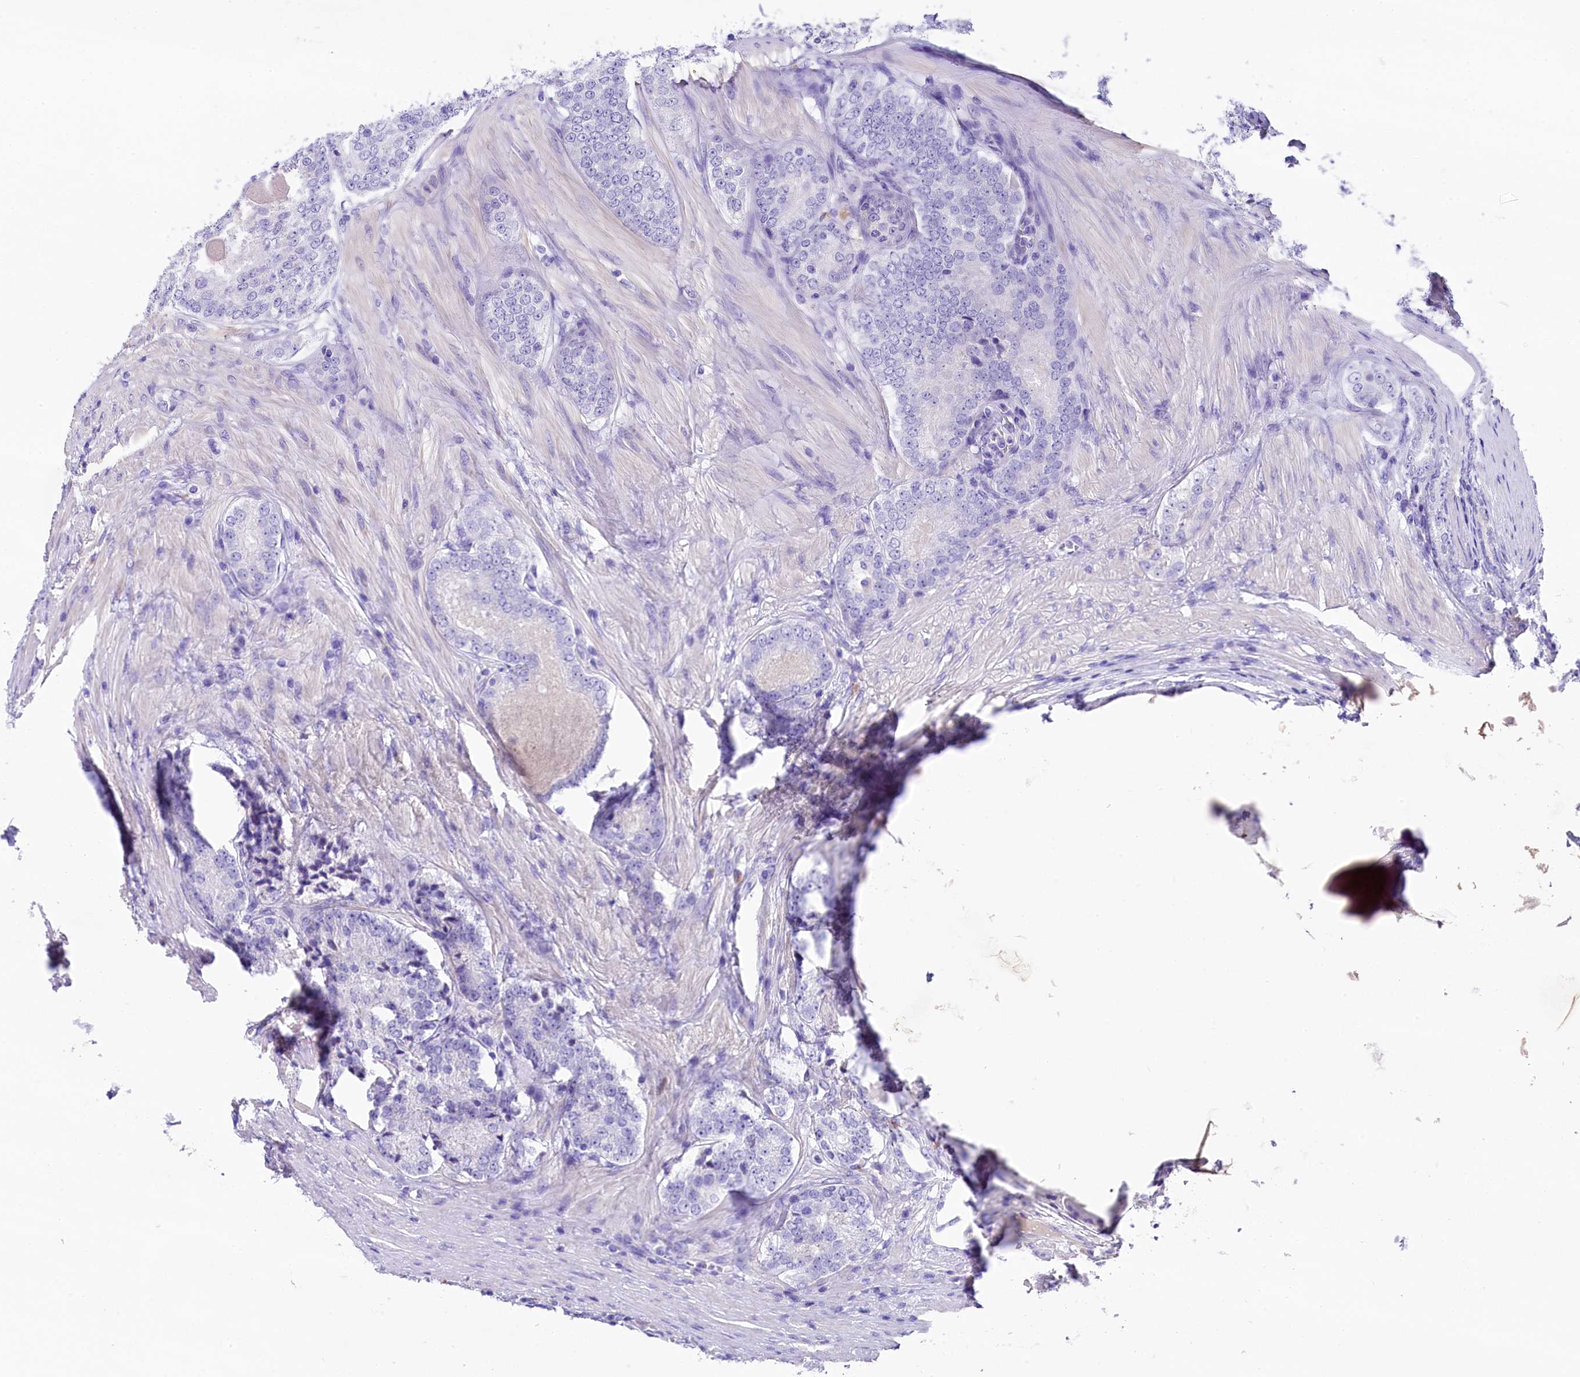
{"staining": {"intensity": "negative", "quantity": "none", "location": "none"}, "tissue": "prostate cancer", "cell_type": "Tumor cells", "image_type": "cancer", "snomed": [{"axis": "morphology", "description": "Adenocarcinoma, Low grade"}, {"axis": "topography", "description": "Prostate"}], "caption": "Immunohistochemistry photomicrograph of neoplastic tissue: human prostate cancer (adenocarcinoma (low-grade)) stained with DAB exhibits no significant protein expression in tumor cells. Brightfield microscopy of IHC stained with DAB (3,3'-diaminobenzidine) (brown) and hematoxylin (blue), captured at high magnification.", "gene": "SKIDA1", "patient": {"sex": "male", "age": 68}}